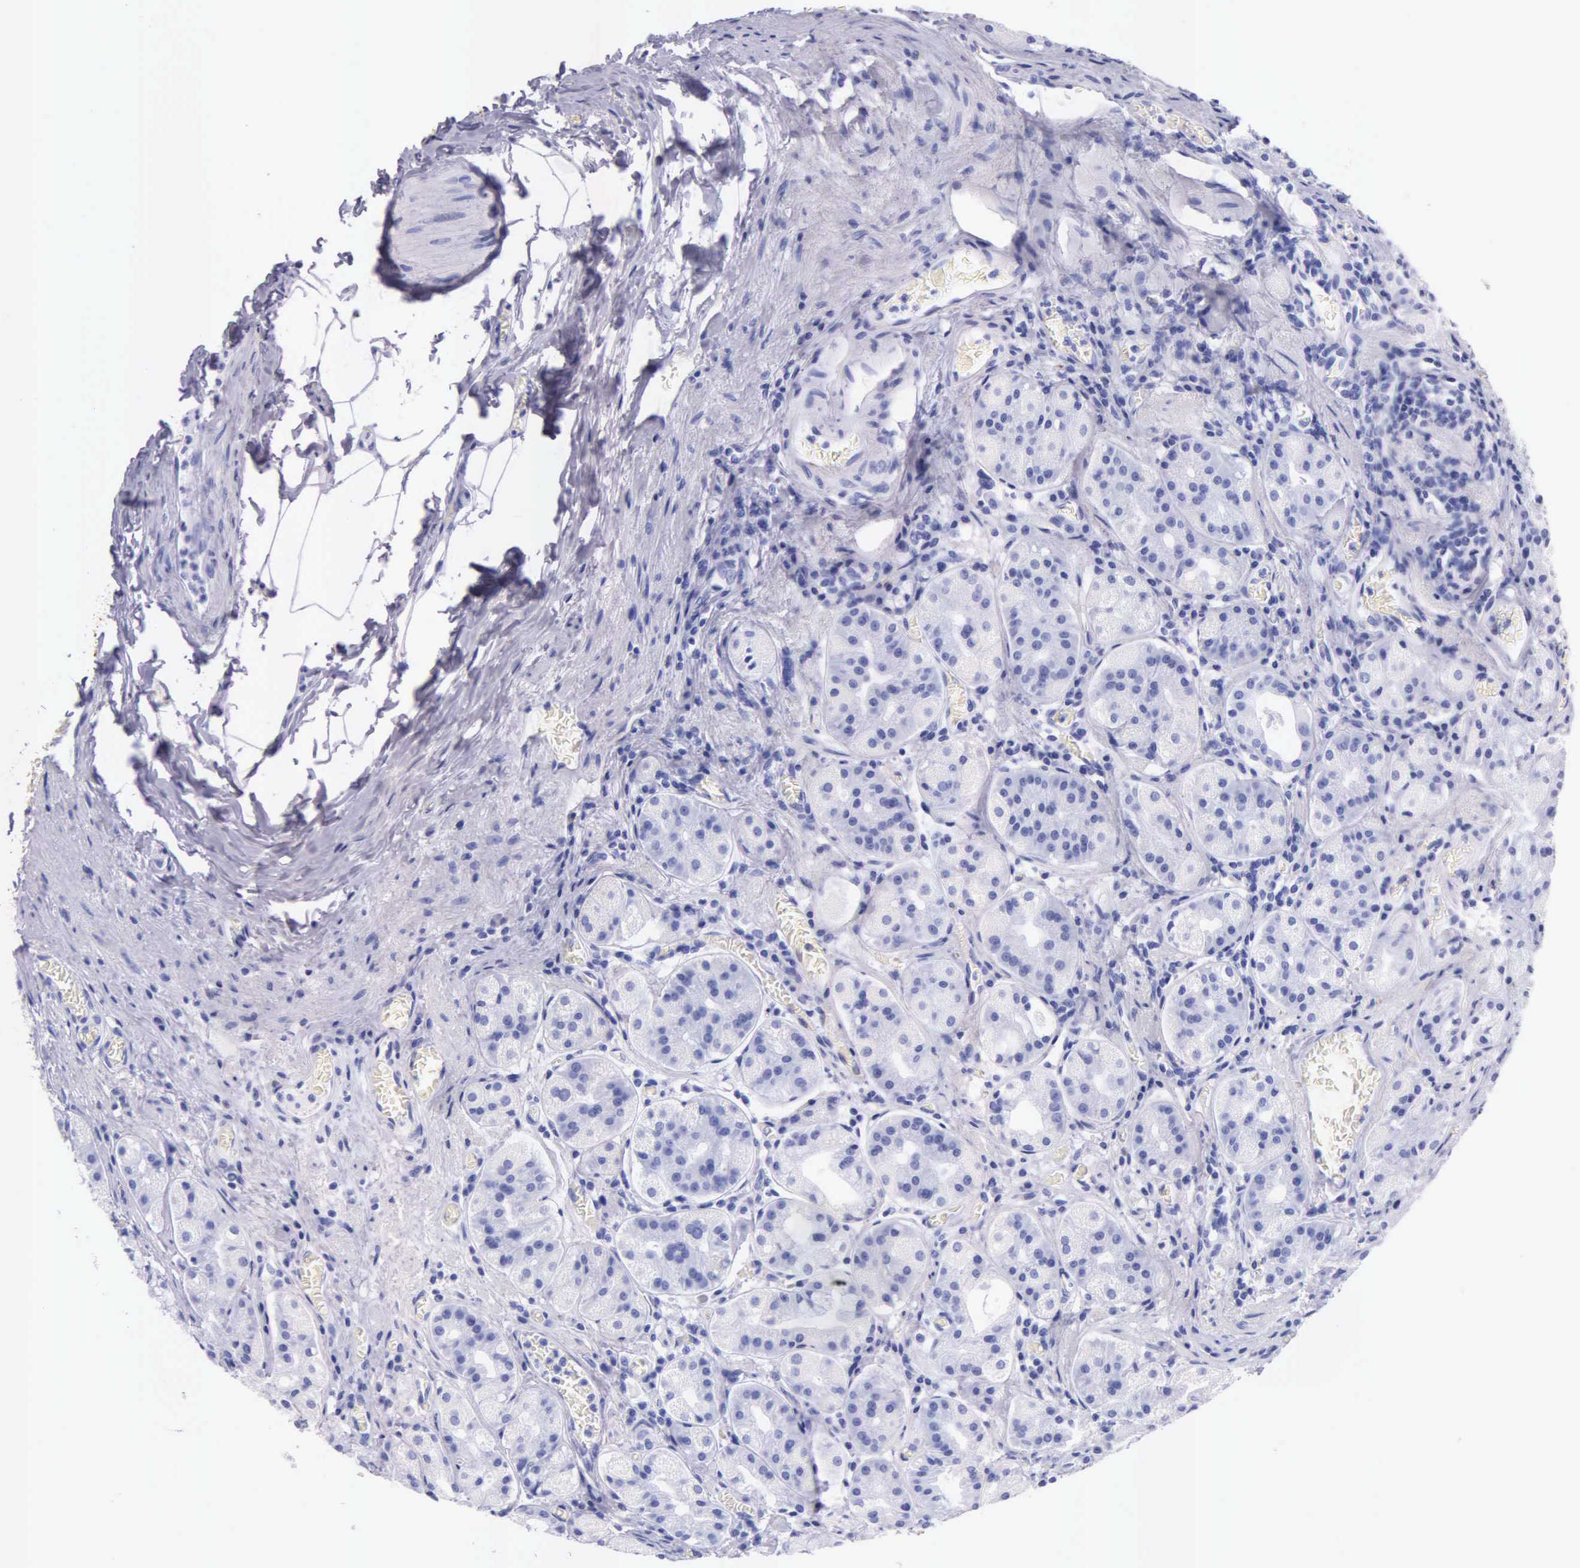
{"staining": {"intensity": "negative", "quantity": "none", "location": "none"}, "tissue": "stomach", "cell_type": "Glandular cells", "image_type": "normal", "snomed": [{"axis": "morphology", "description": "Normal tissue, NOS"}, {"axis": "topography", "description": "Stomach, lower"}], "caption": "Immunohistochemical staining of benign human stomach displays no significant positivity in glandular cells.", "gene": "KLK2", "patient": {"sex": "male", "age": 58}}